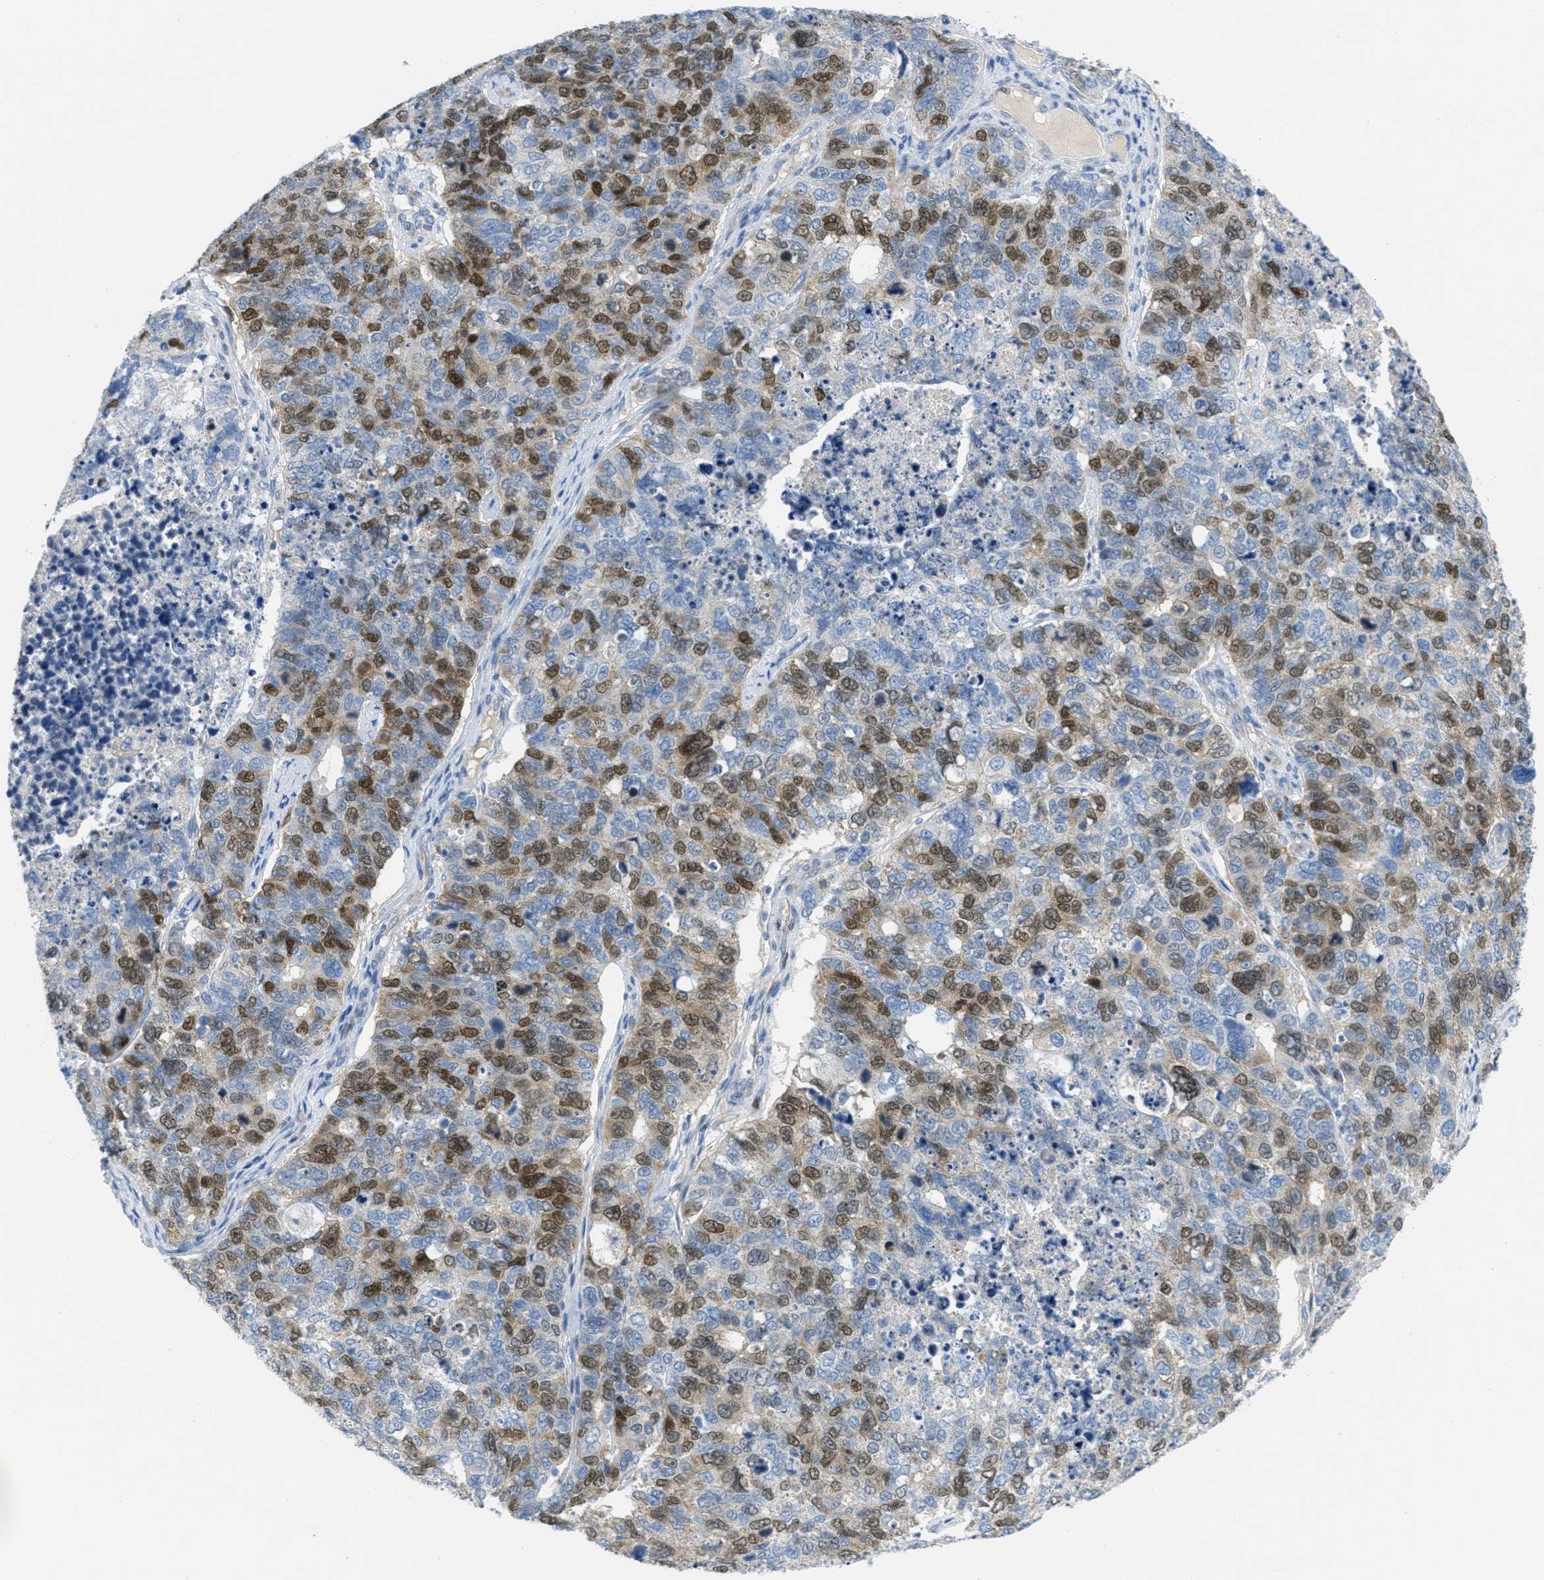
{"staining": {"intensity": "moderate", "quantity": ">75%", "location": "cytoplasmic/membranous,nuclear"}, "tissue": "cervical cancer", "cell_type": "Tumor cells", "image_type": "cancer", "snomed": [{"axis": "morphology", "description": "Squamous cell carcinoma, NOS"}, {"axis": "topography", "description": "Cervix"}], "caption": "IHC histopathology image of neoplastic tissue: cervical squamous cell carcinoma stained using immunohistochemistry (IHC) displays medium levels of moderate protein expression localized specifically in the cytoplasmic/membranous and nuclear of tumor cells, appearing as a cytoplasmic/membranous and nuclear brown color.", "gene": "ORC6", "patient": {"sex": "female", "age": 63}}